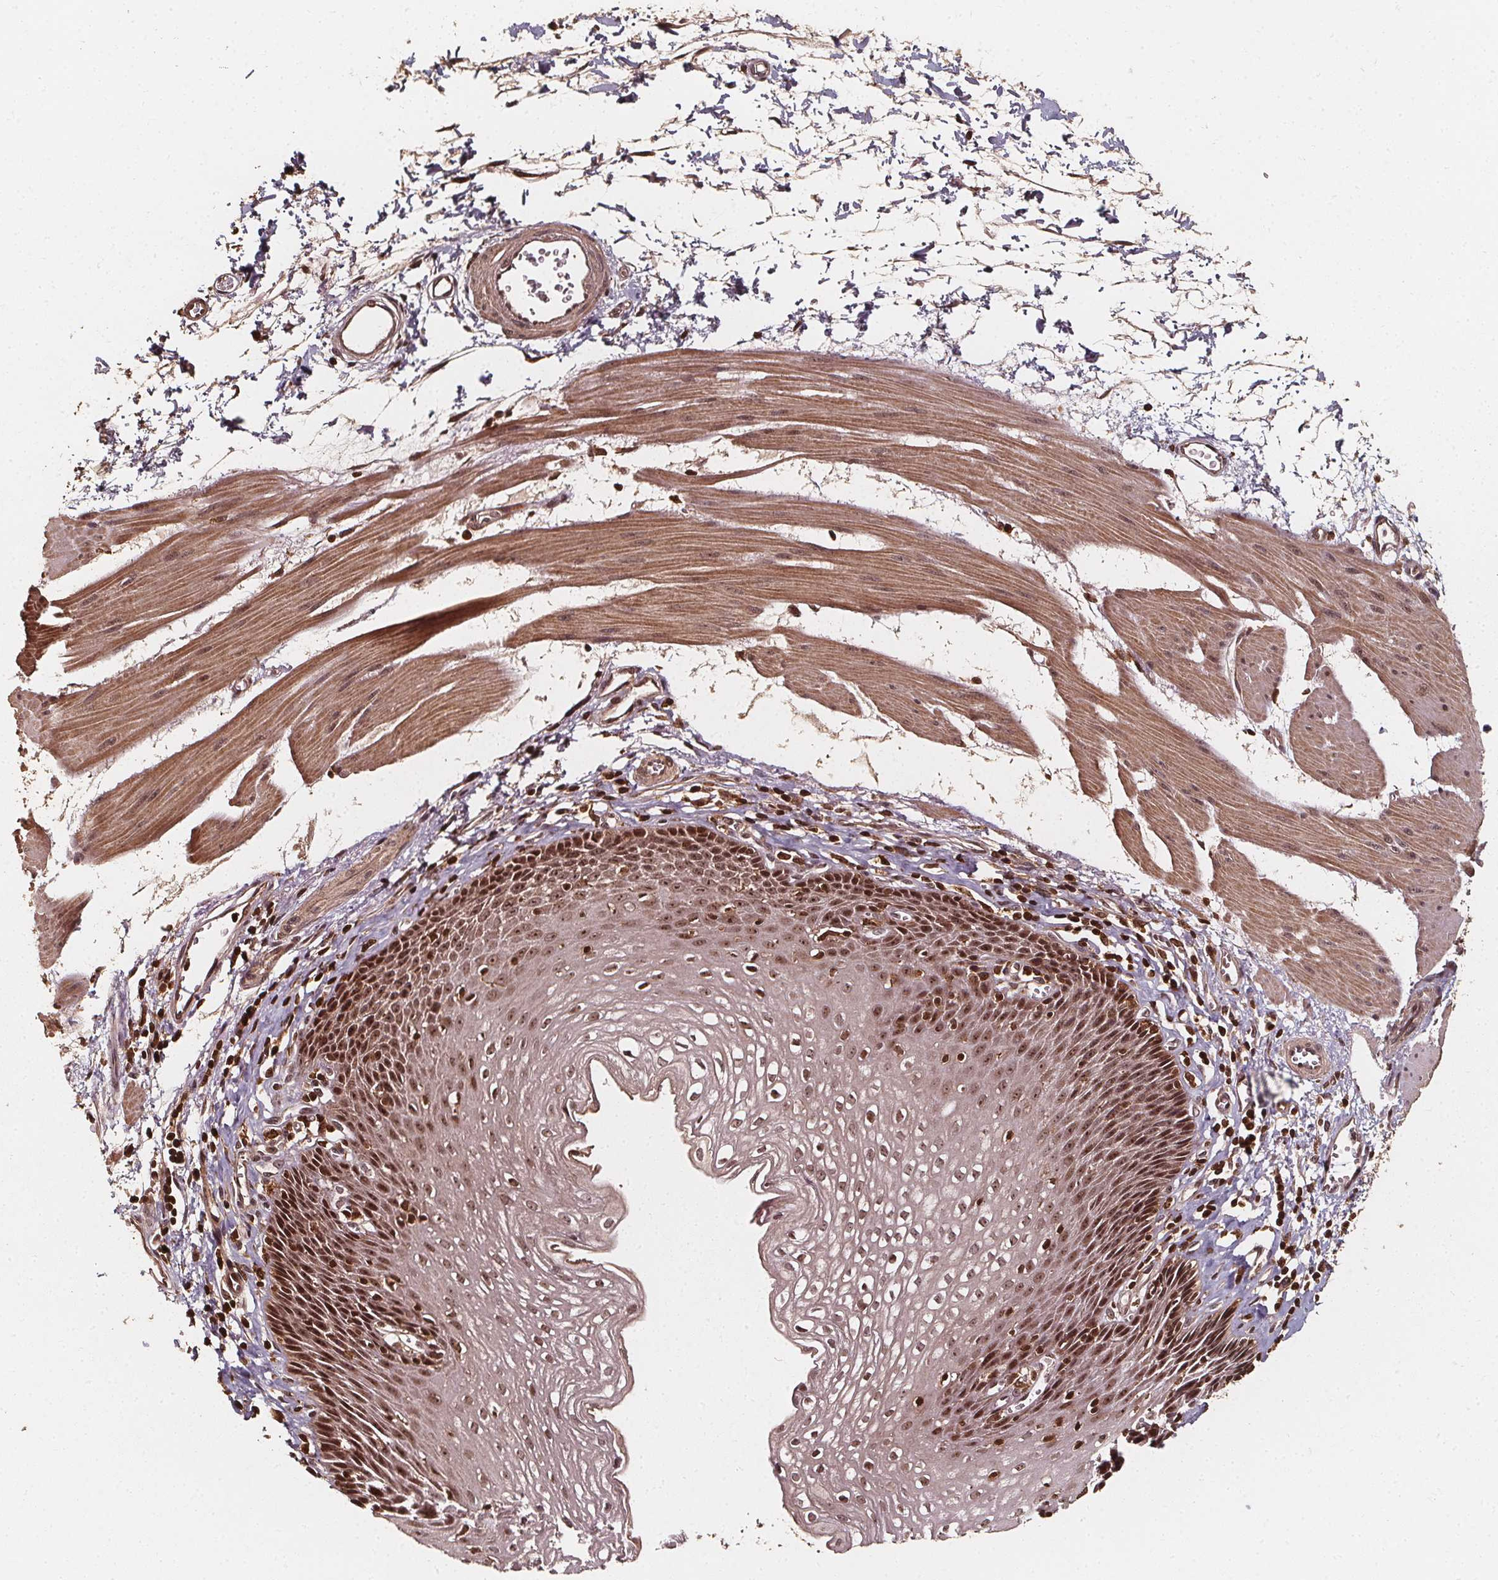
{"staining": {"intensity": "strong", "quantity": ">75%", "location": "nuclear"}, "tissue": "esophagus", "cell_type": "Squamous epithelial cells", "image_type": "normal", "snomed": [{"axis": "morphology", "description": "Normal tissue, NOS"}, {"axis": "topography", "description": "Esophagus"}], "caption": "Immunohistochemistry photomicrograph of unremarkable human esophagus stained for a protein (brown), which exhibits high levels of strong nuclear expression in approximately >75% of squamous epithelial cells.", "gene": "EXOSC9", "patient": {"sex": "female", "age": 64}}